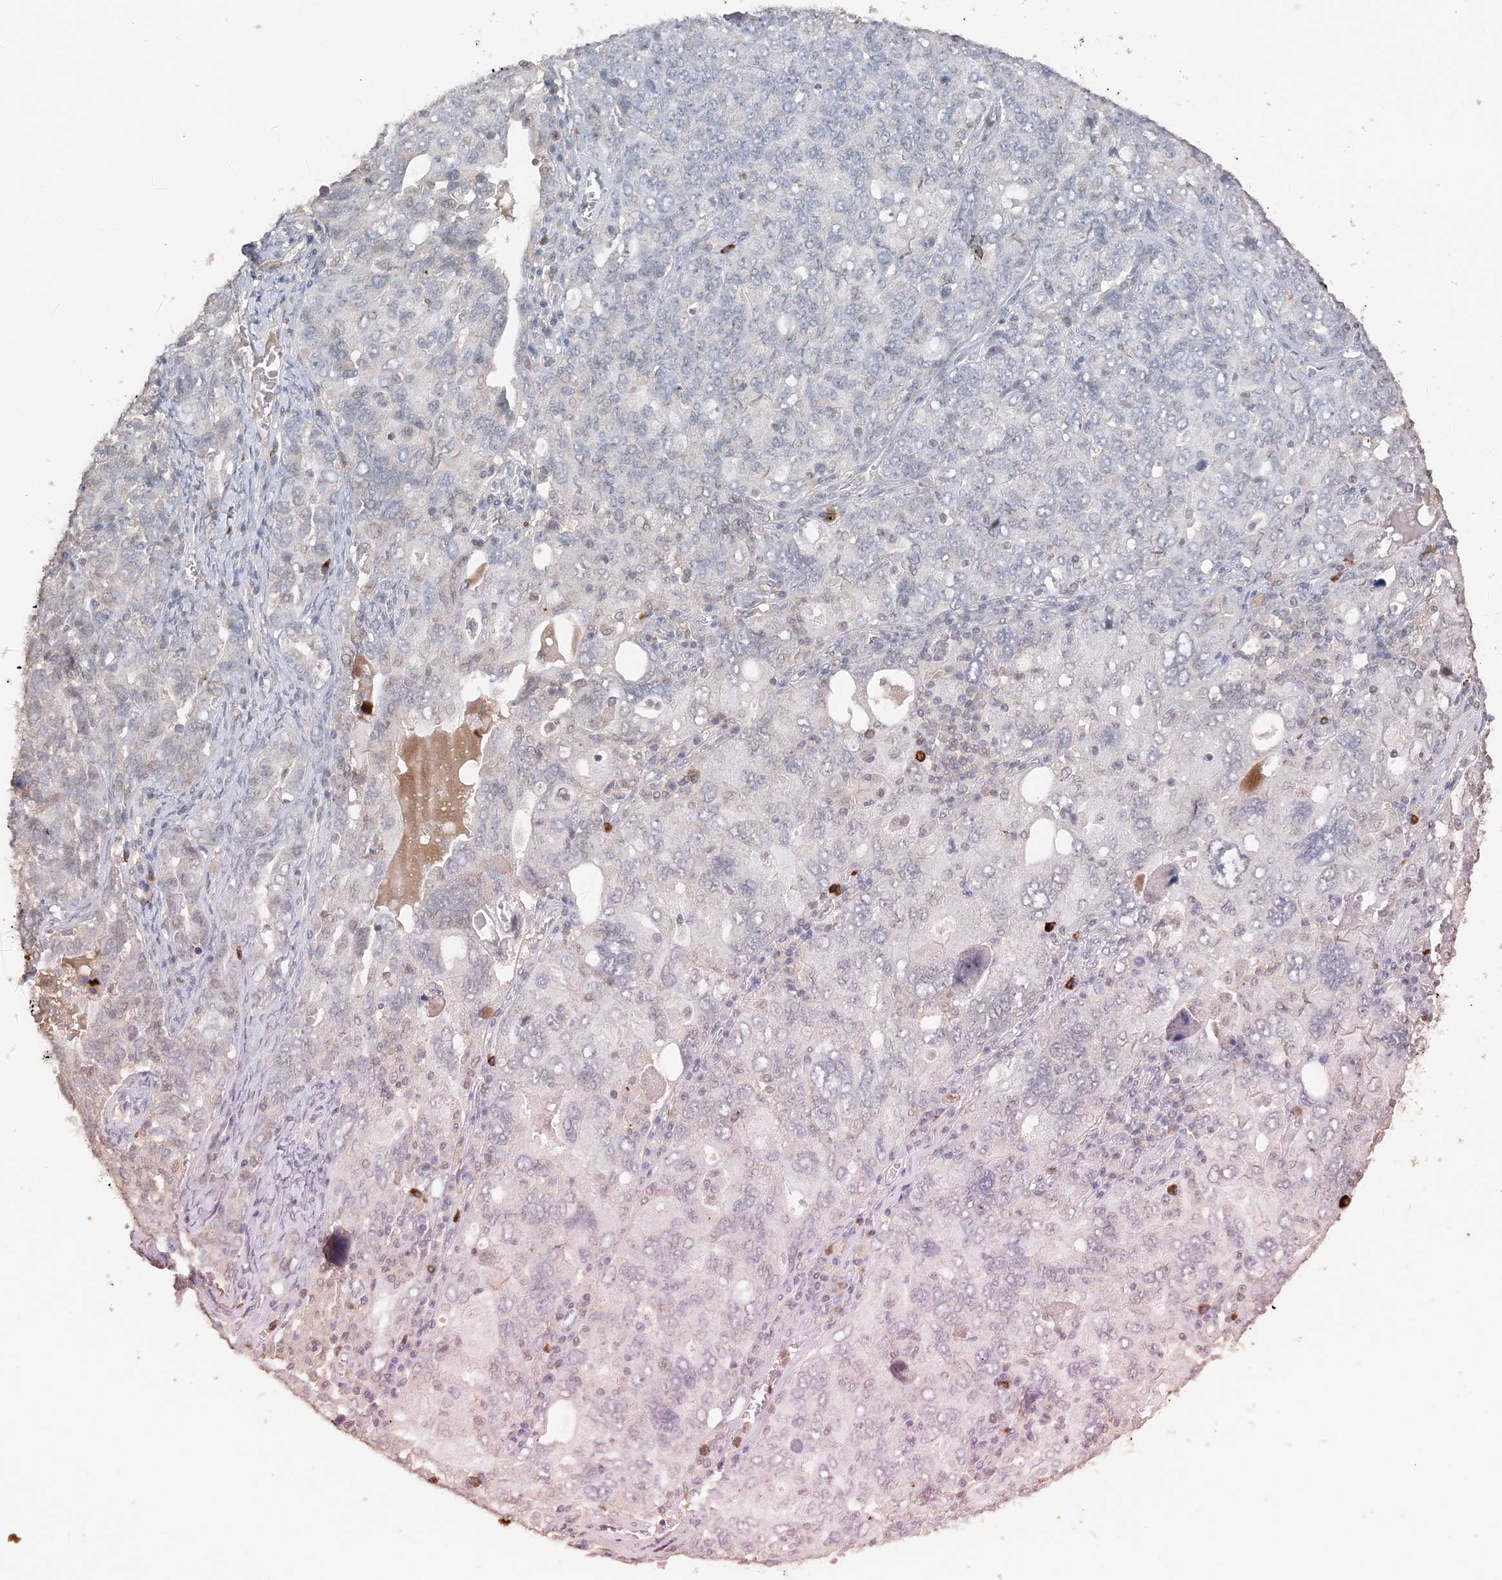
{"staining": {"intensity": "negative", "quantity": "none", "location": "none"}, "tissue": "ovarian cancer", "cell_type": "Tumor cells", "image_type": "cancer", "snomed": [{"axis": "morphology", "description": "Carcinoma, endometroid"}, {"axis": "topography", "description": "Ovary"}], "caption": "Immunohistochemistry photomicrograph of neoplastic tissue: human ovarian cancer stained with DAB (3,3'-diaminobenzidine) displays no significant protein staining in tumor cells.", "gene": "FAM110A", "patient": {"sex": "female", "age": 62}}